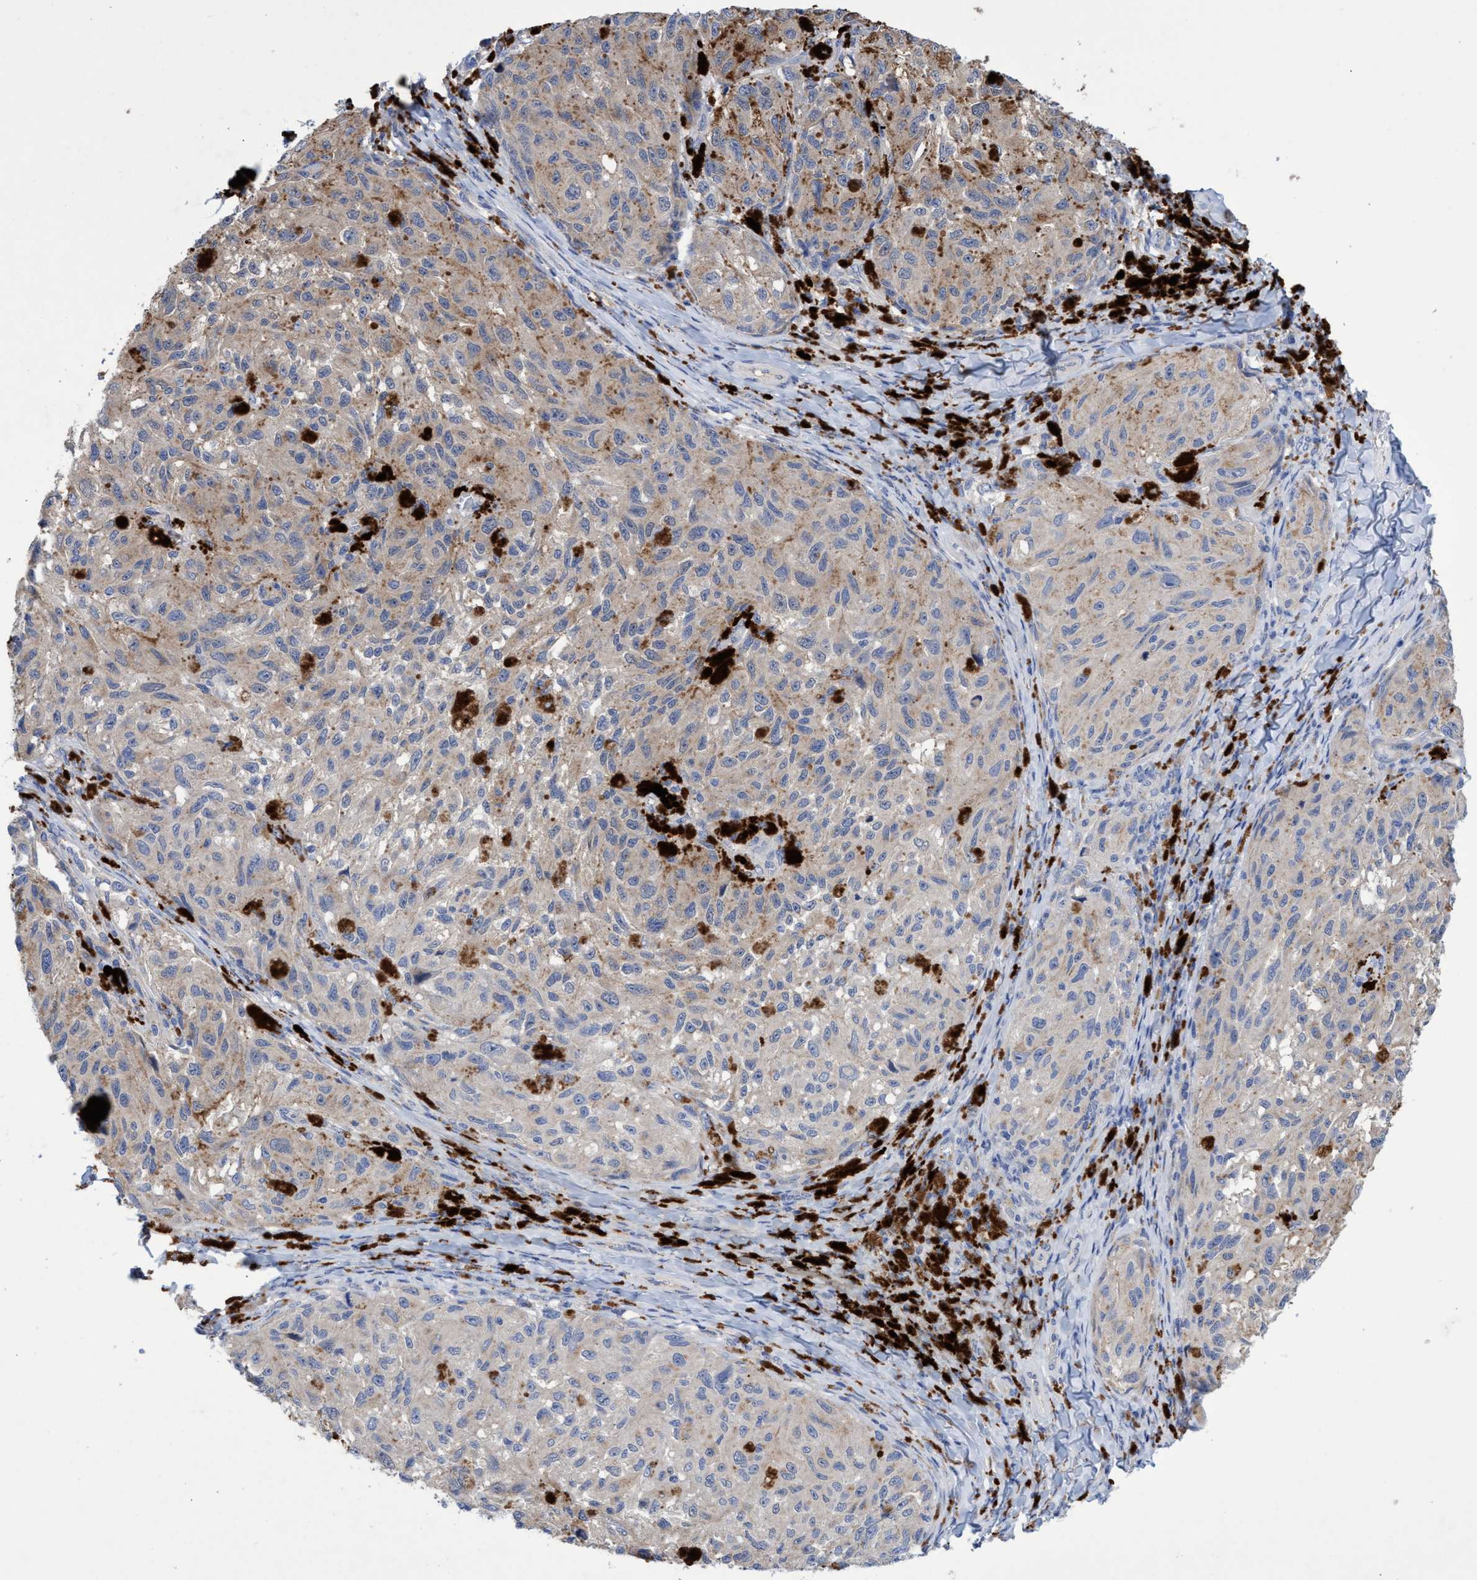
{"staining": {"intensity": "negative", "quantity": "none", "location": "none"}, "tissue": "melanoma", "cell_type": "Tumor cells", "image_type": "cancer", "snomed": [{"axis": "morphology", "description": "Malignant melanoma, NOS"}, {"axis": "topography", "description": "Skin"}], "caption": "Immunohistochemical staining of malignant melanoma reveals no significant positivity in tumor cells. (Brightfield microscopy of DAB IHC at high magnification).", "gene": "SVEP1", "patient": {"sex": "female", "age": 73}}